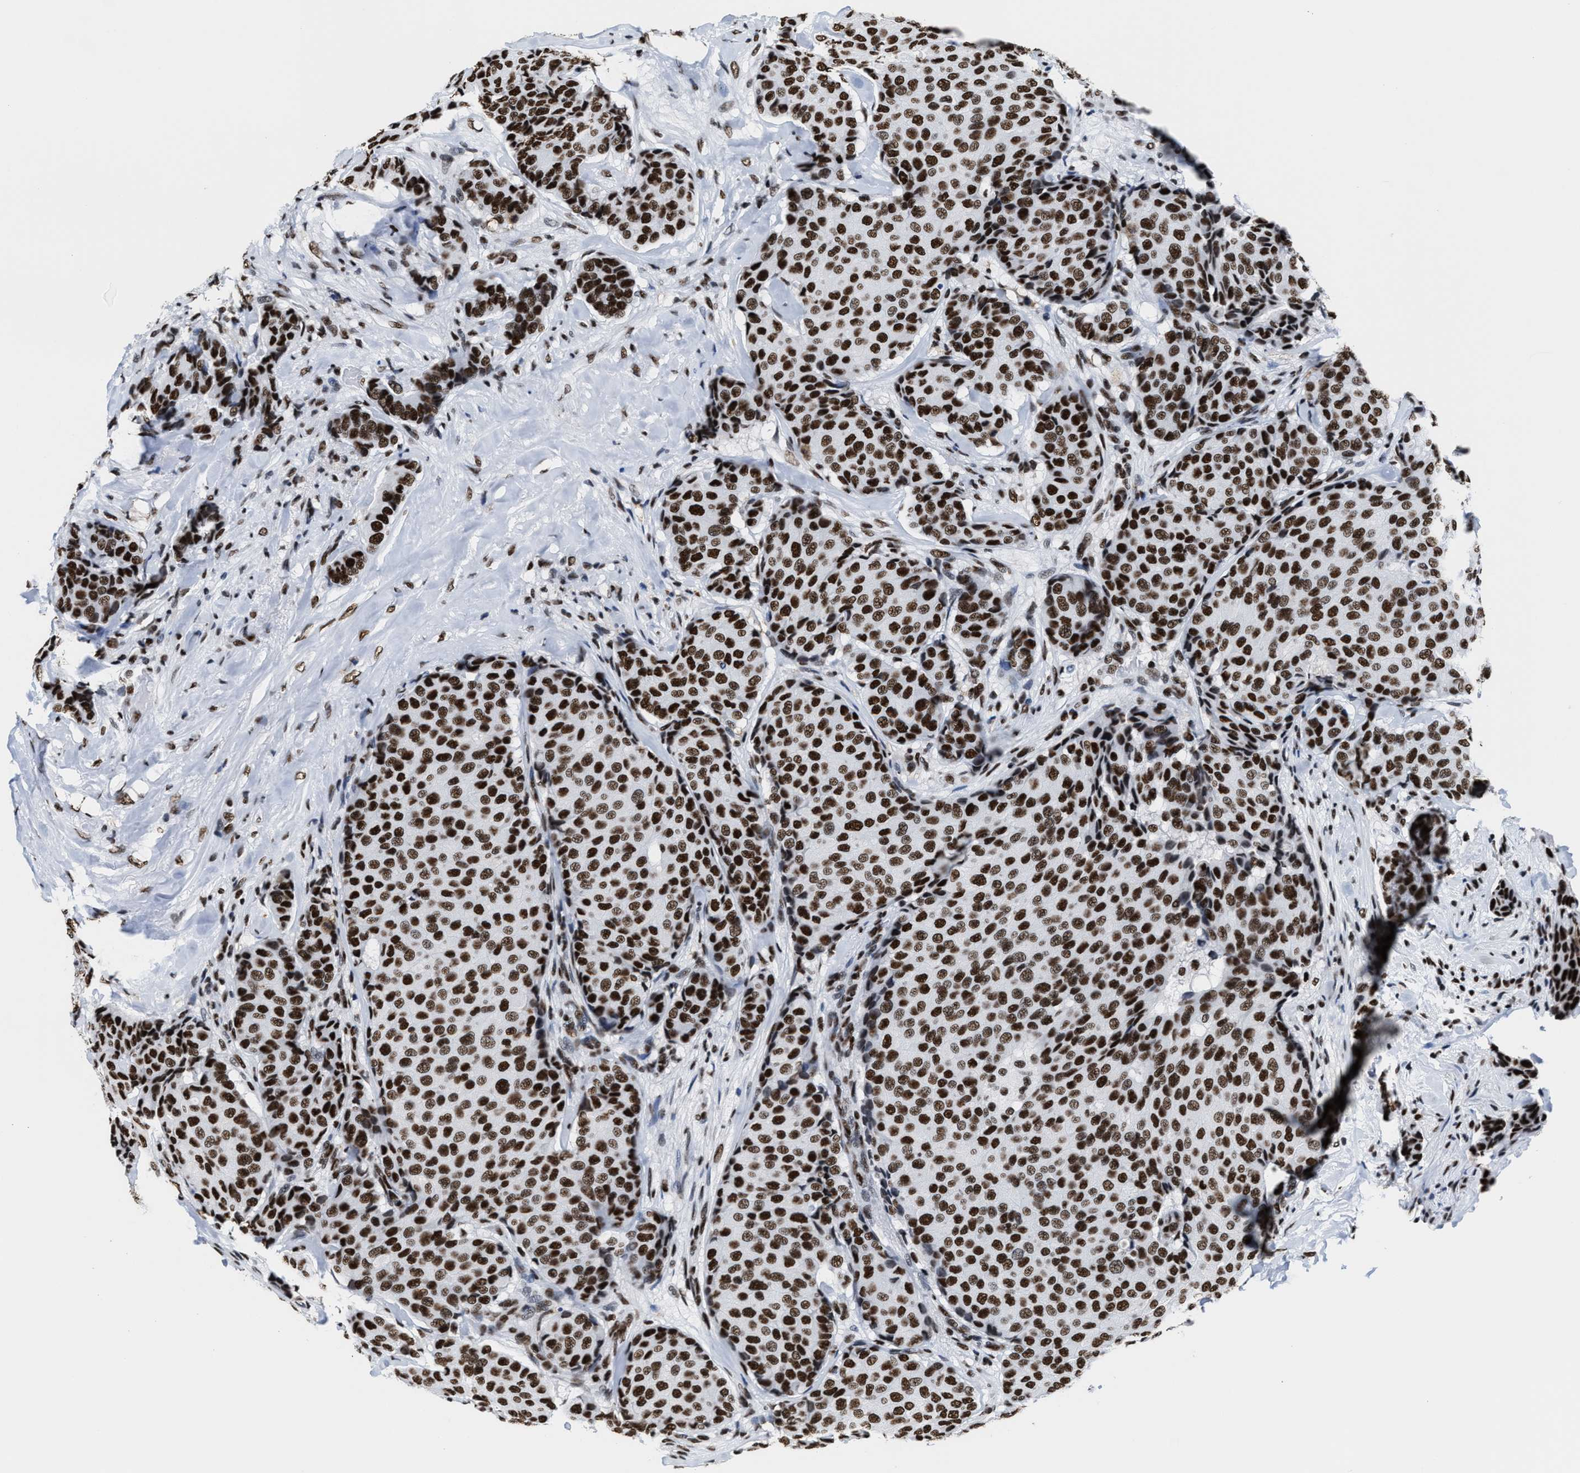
{"staining": {"intensity": "strong", "quantity": ">75%", "location": "nuclear"}, "tissue": "breast cancer", "cell_type": "Tumor cells", "image_type": "cancer", "snomed": [{"axis": "morphology", "description": "Duct carcinoma"}, {"axis": "topography", "description": "Breast"}], "caption": "Invasive ductal carcinoma (breast) stained with a brown dye shows strong nuclear positive expression in approximately >75% of tumor cells.", "gene": "SMARCC2", "patient": {"sex": "female", "age": 75}}